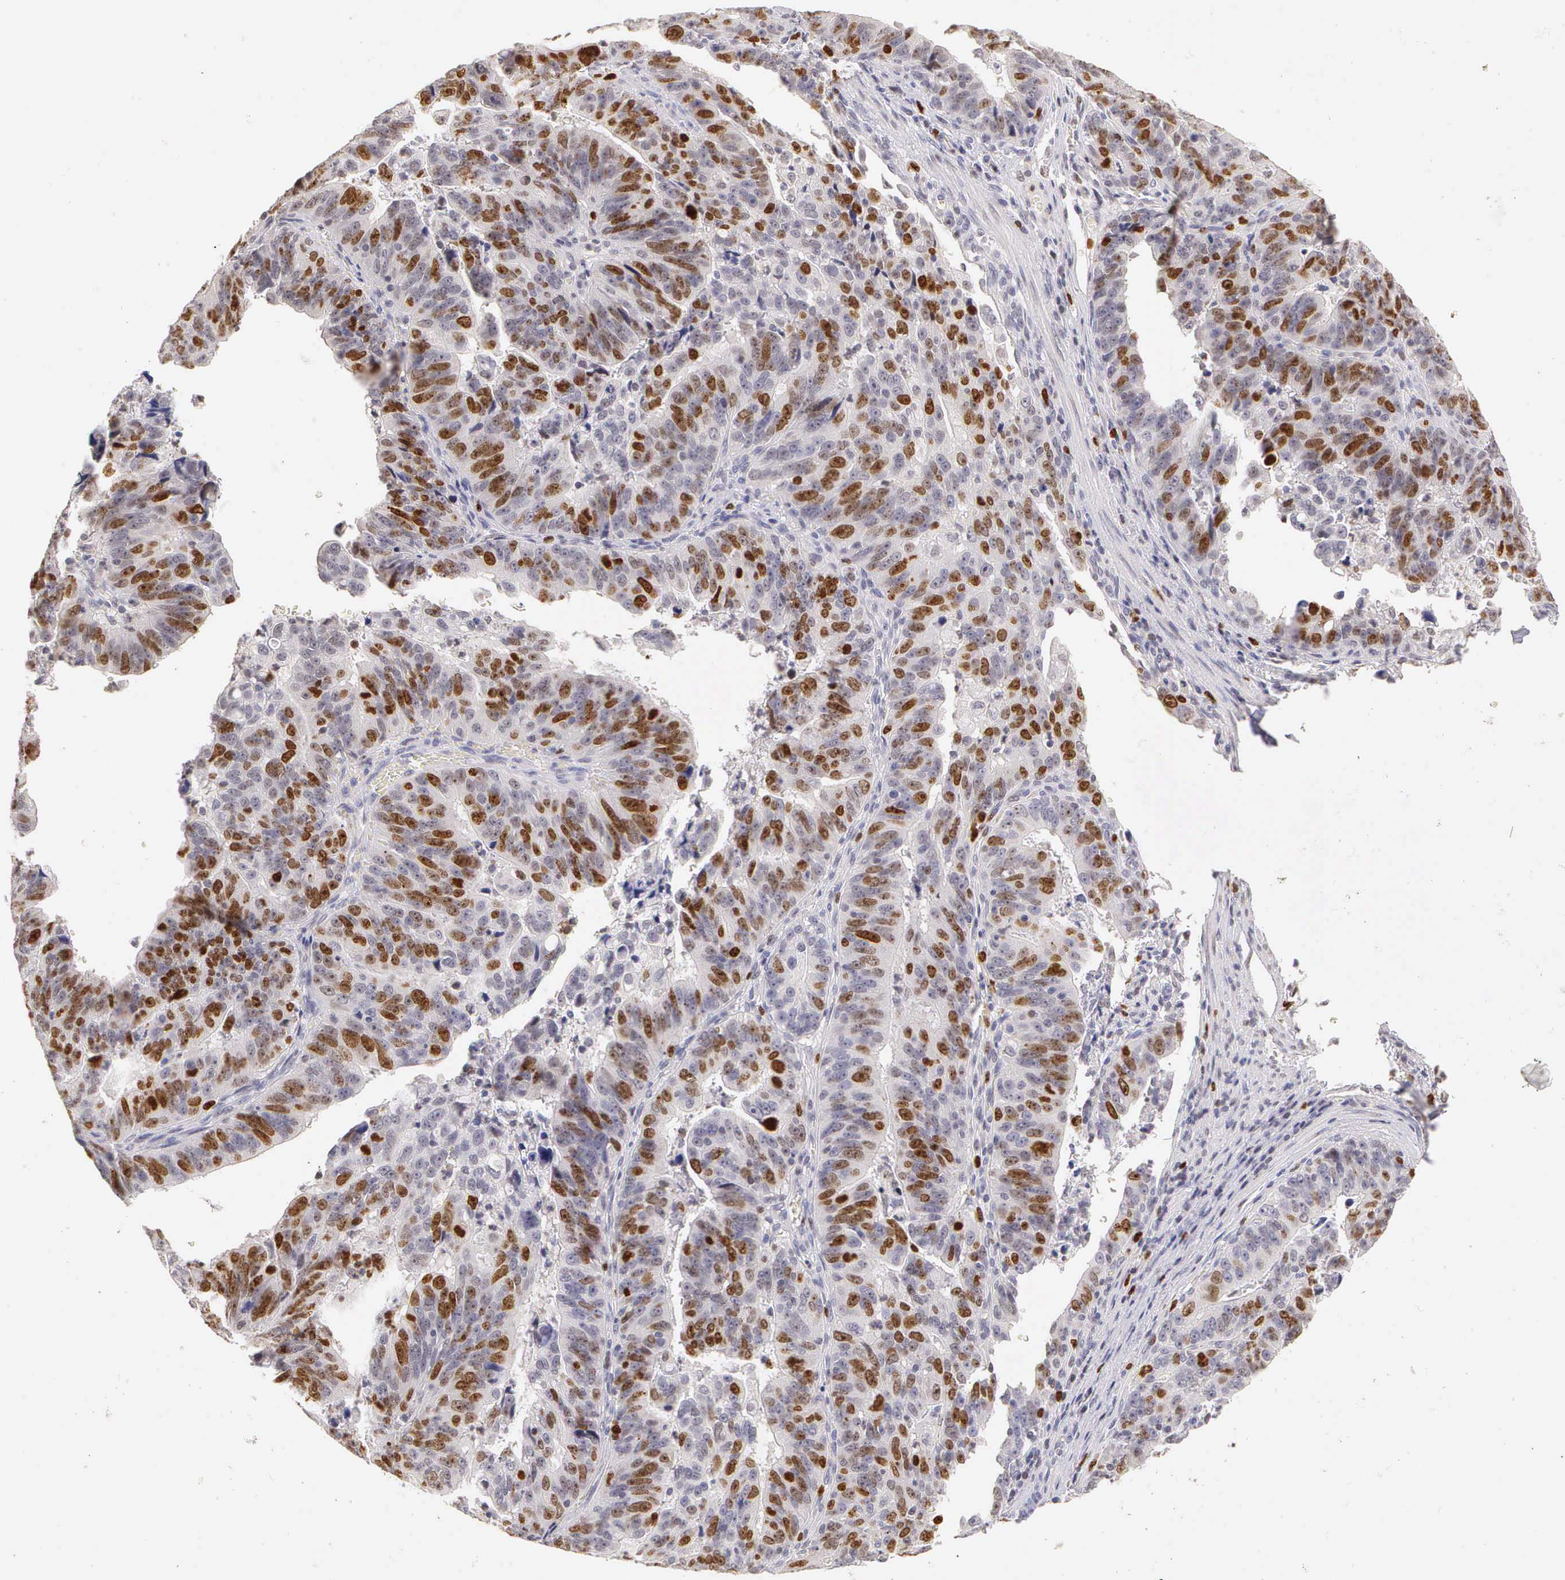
{"staining": {"intensity": "moderate", "quantity": "25%-75%", "location": "nuclear"}, "tissue": "stomach cancer", "cell_type": "Tumor cells", "image_type": "cancer", "snomed": [{"axis": "morphology", "description": "Adenocarcinoma, NOS"}, {"axis": "topography", "description": "Stomach, upper"}], "caption": "Immunohistochemistry (IHC) staining of adenocarcinoma (stomach), which exhibits medium levels of moderate nuclear positivity in about 25%-75% of tumor cells indicating moderate nuclear protein staining. The staining was performed using DAB (3,3'-diaminobenzidine) (brown) for protein detection and nuclei were counterstained in hematoxylin (blue).", "gene": "MKI67", "patient": {"sex": "female", "age": 50}}